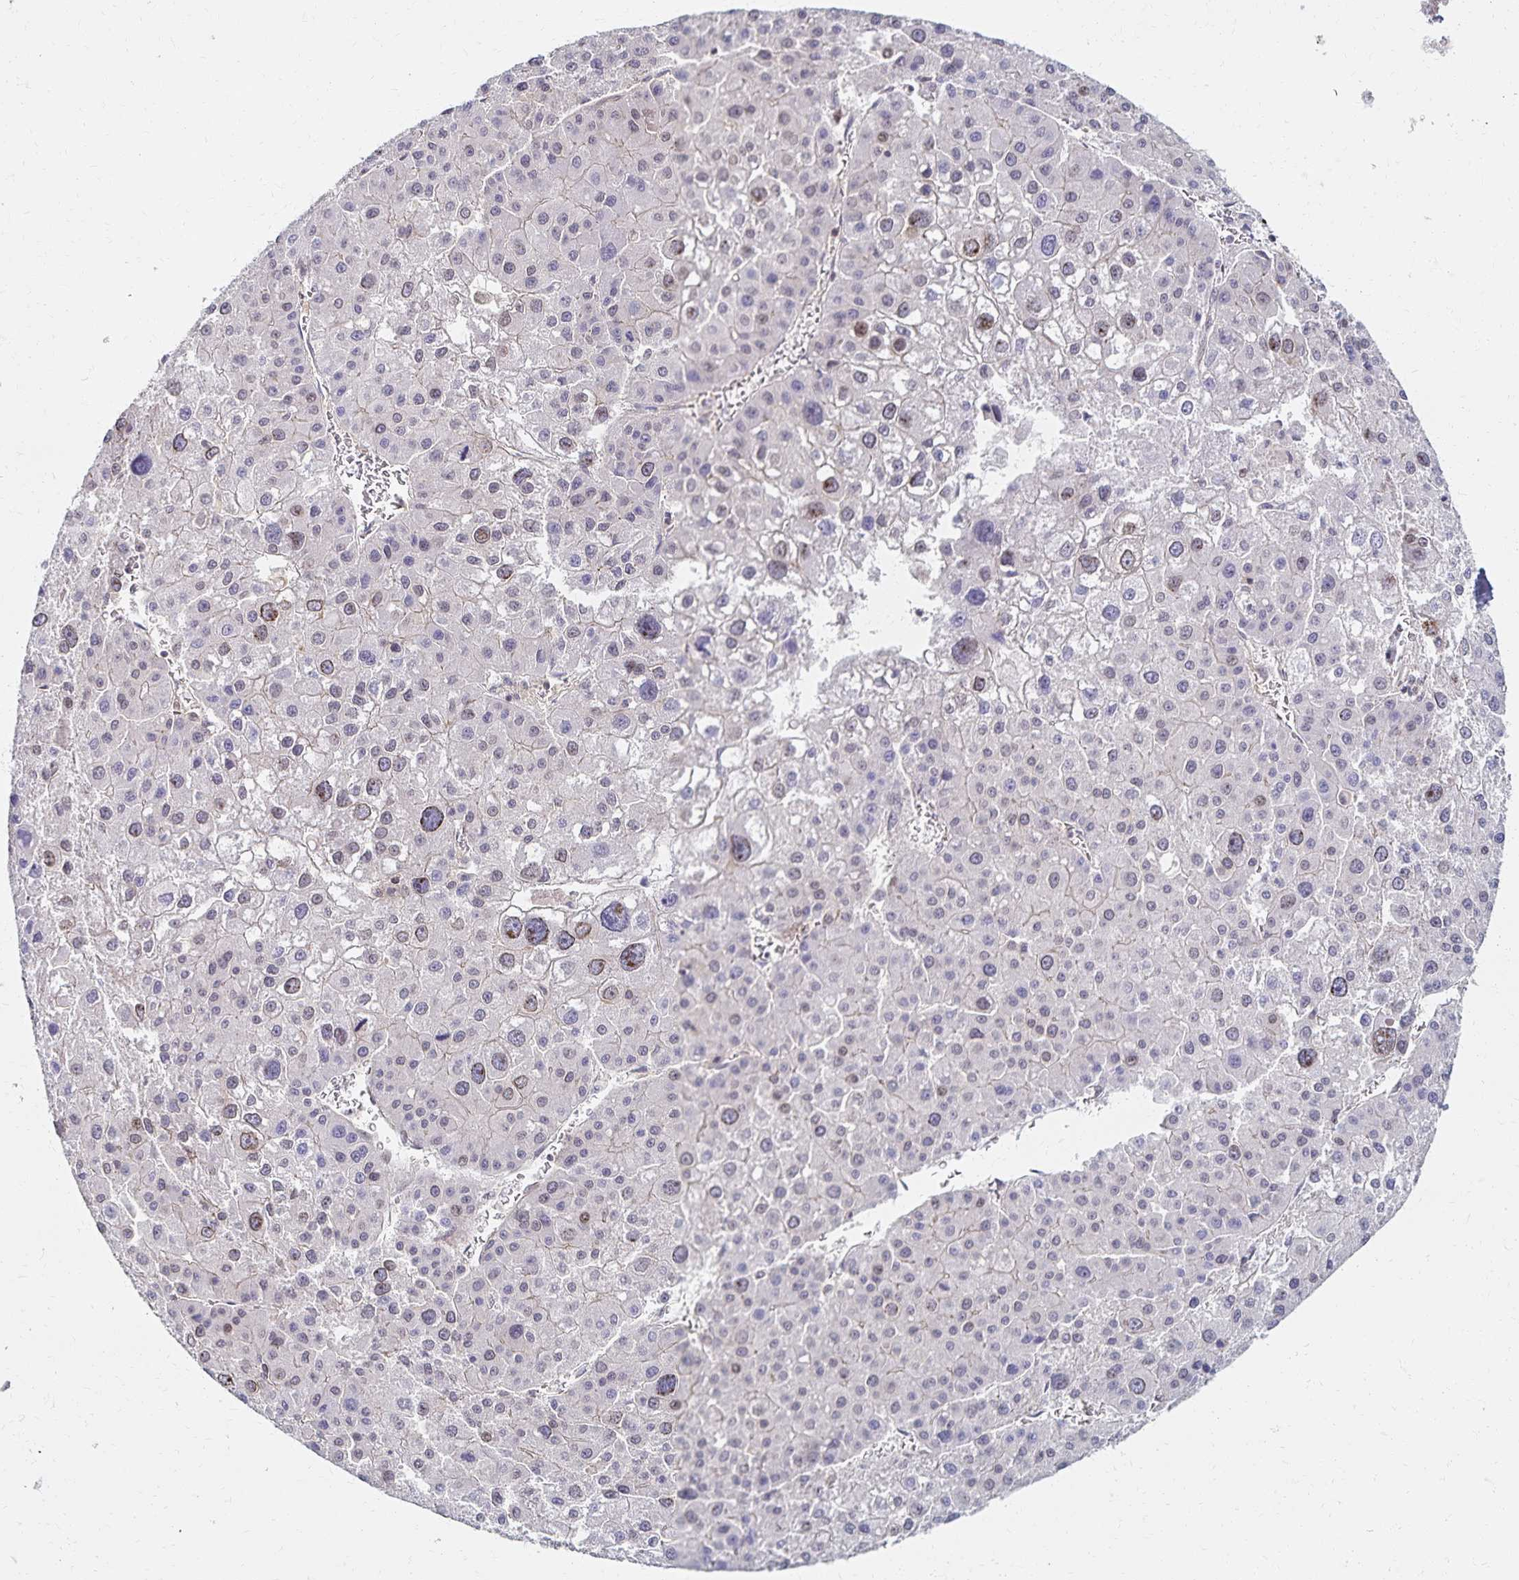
{"staining": {"intensity": "weak", "quantity": "<25%", "location": "nuclear"}, "tissue": "liver cancer", "cell_type": "Tumor cells", "image_type": "cancer", "snomed": [{"axis": "morphology", "description": "Carcinoma, Hepatocellular, NOS"}, {"axis": "topography", "description": "Liver"}], "caption": "DAB immunohistochemical staining of liver hepatocellular carcinoma demonstrates no significant staining in tumor cells.", "gene": "RAB9B", "patient": {"sex": "male", "age": 73}}